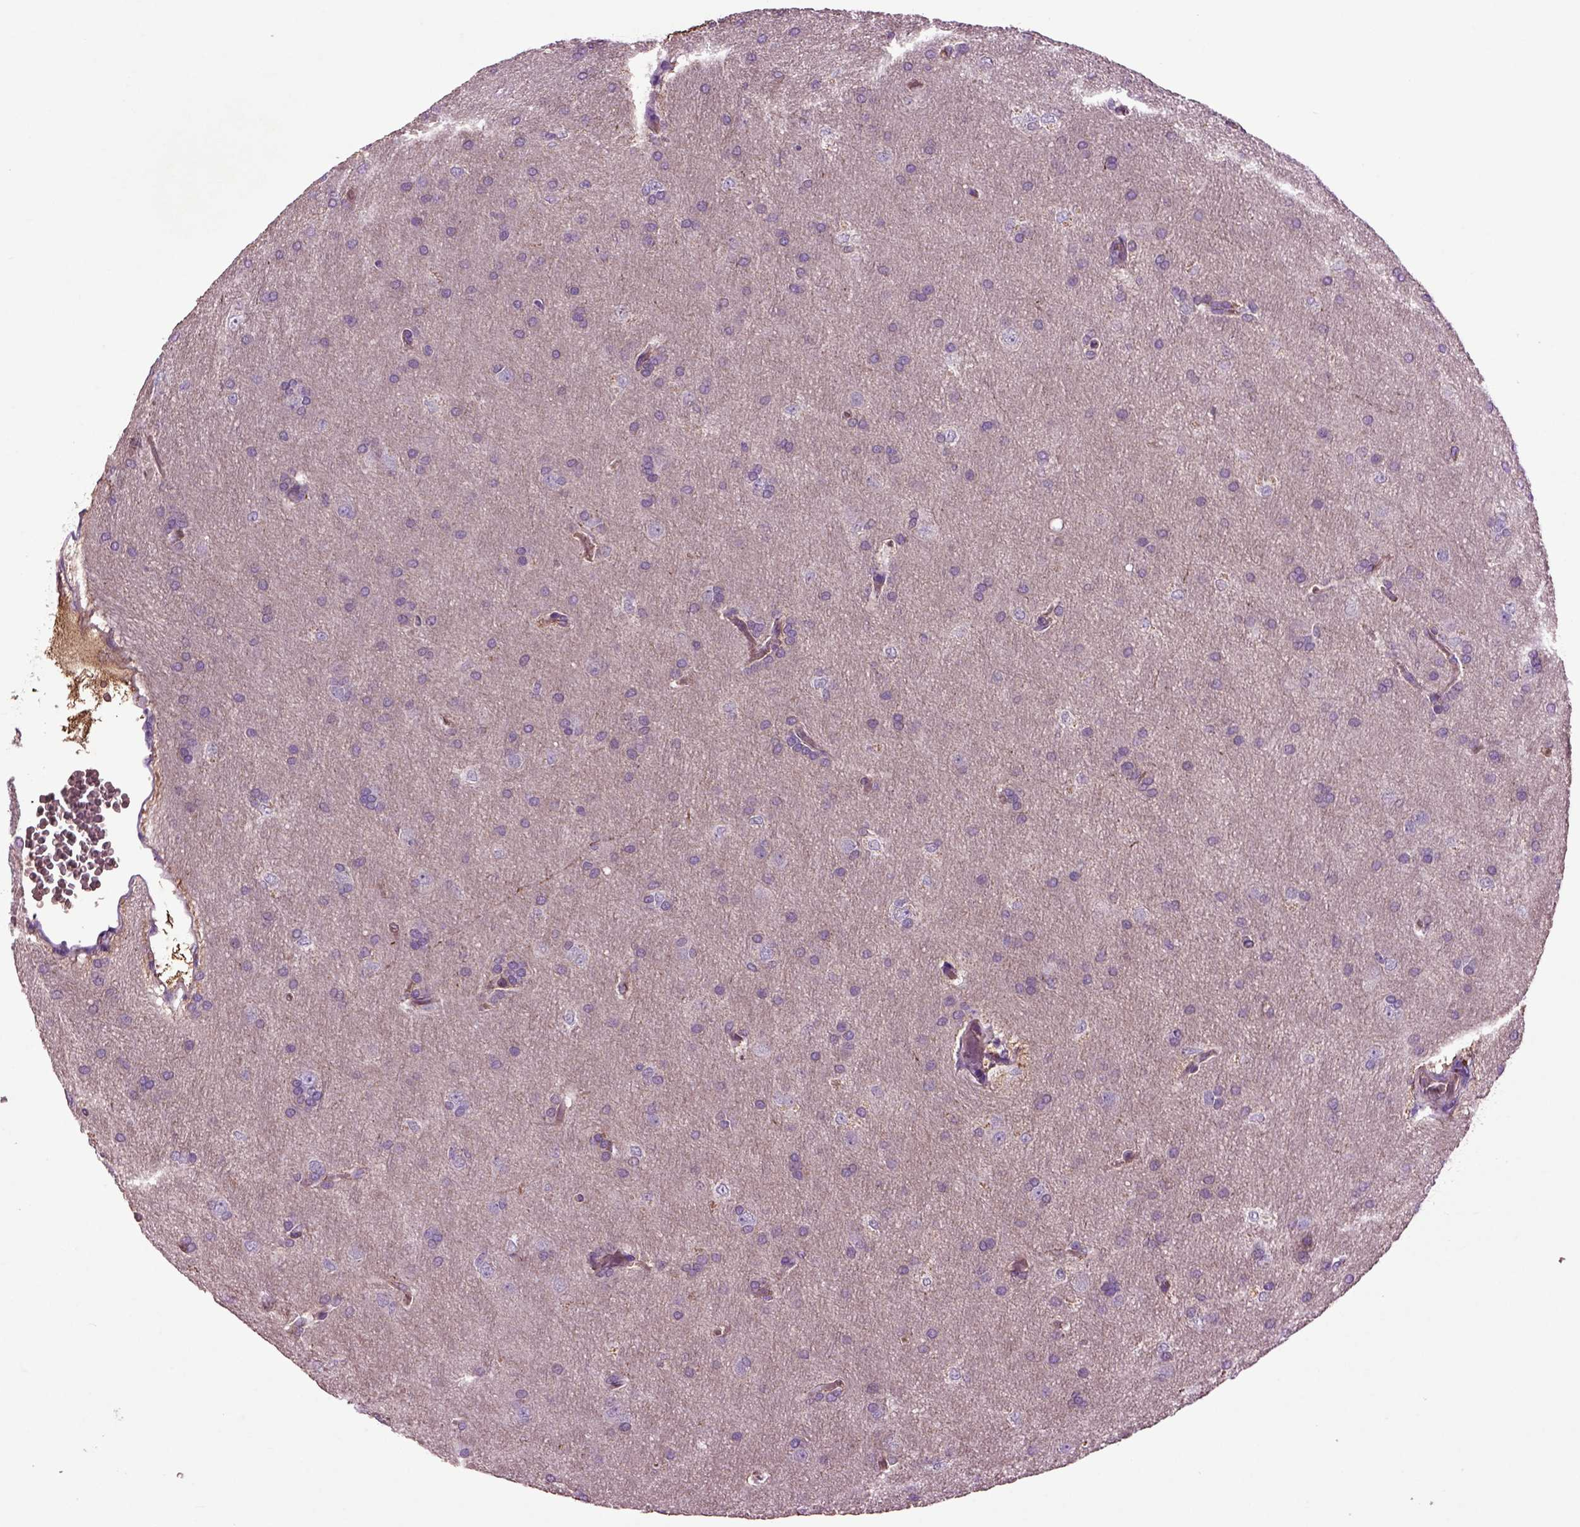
{"staining": {"intensity": "negative", "quantity": "none", "location": "none"}, "tissue": "glioma", "cell_type": "Tumor cells", "image_type": "cancer", "snomed": [{"axis": "morphology", "description": "Glioma, malignant, Low grade"}, {"axis": "topography", "description": "Brain"}], "caption": "Immunohistochemistry micrograph of human malignant low-grade glioma stained for a protein (brown), which shows no positivity in tumor cells.", "gene": "SPON1", "patient": {"sex": "female", "age": 32}}